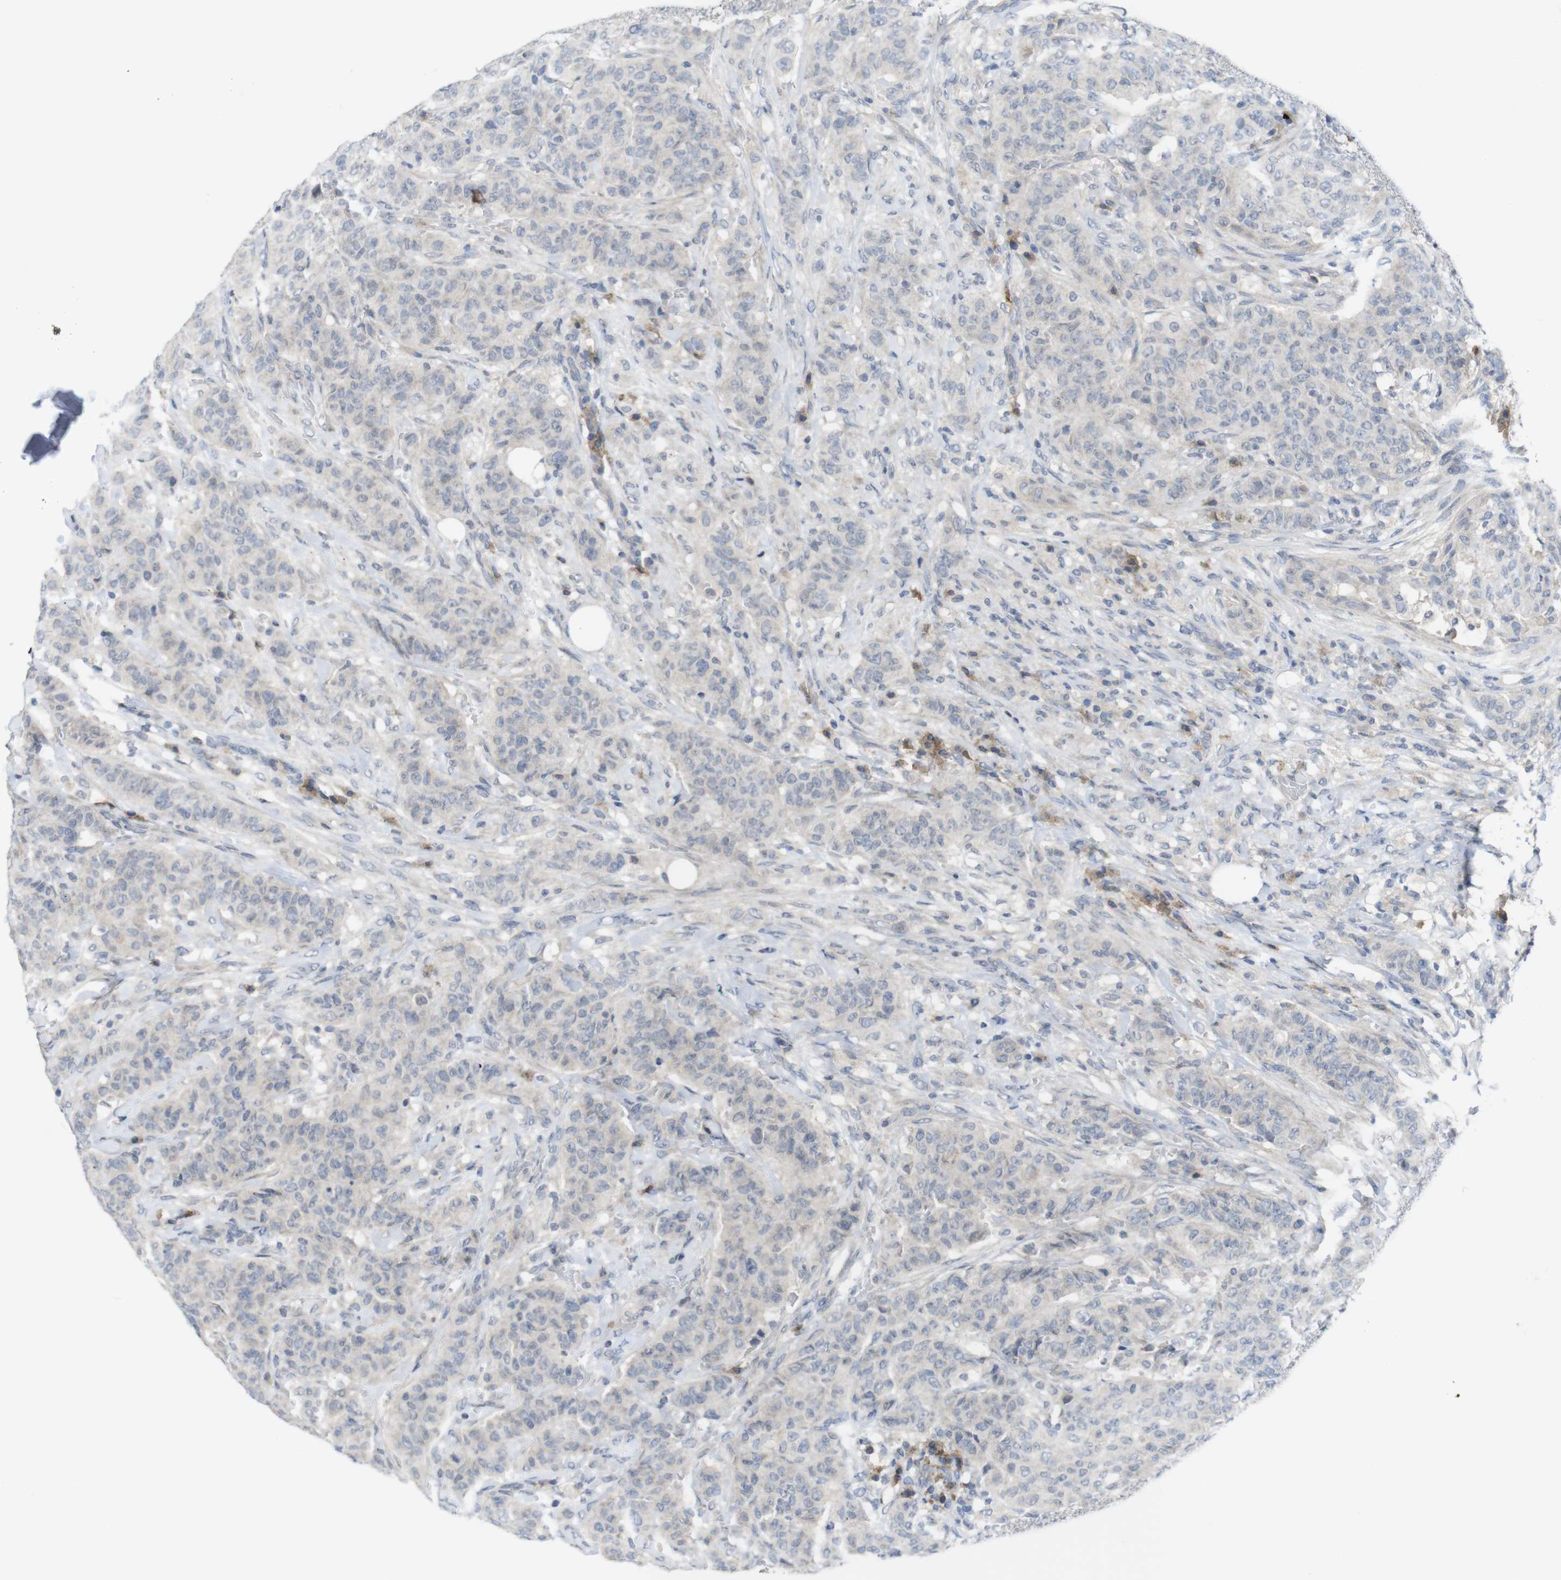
{"staining": {"intensity": "negative", "quantity": "none", "location": "none"}, "tissue": "breast cancer", "cell_type": "Tumor cells", "image_type": "cancer", "snomed": [{"axis": "morphology", "description": "Normal tissue, NOS"}, {"axis": "morphology", "description": "Duct carcinoma"}, {"axis": "topography", "description": "Breast"}], "caption": "IHC image of intraductal carcinoma (breast) stained for a protein (brown), which reveals no expression in tumor cells.", "gene": "SLAMF7", "patient": {"sex": "female", "age": 40}}